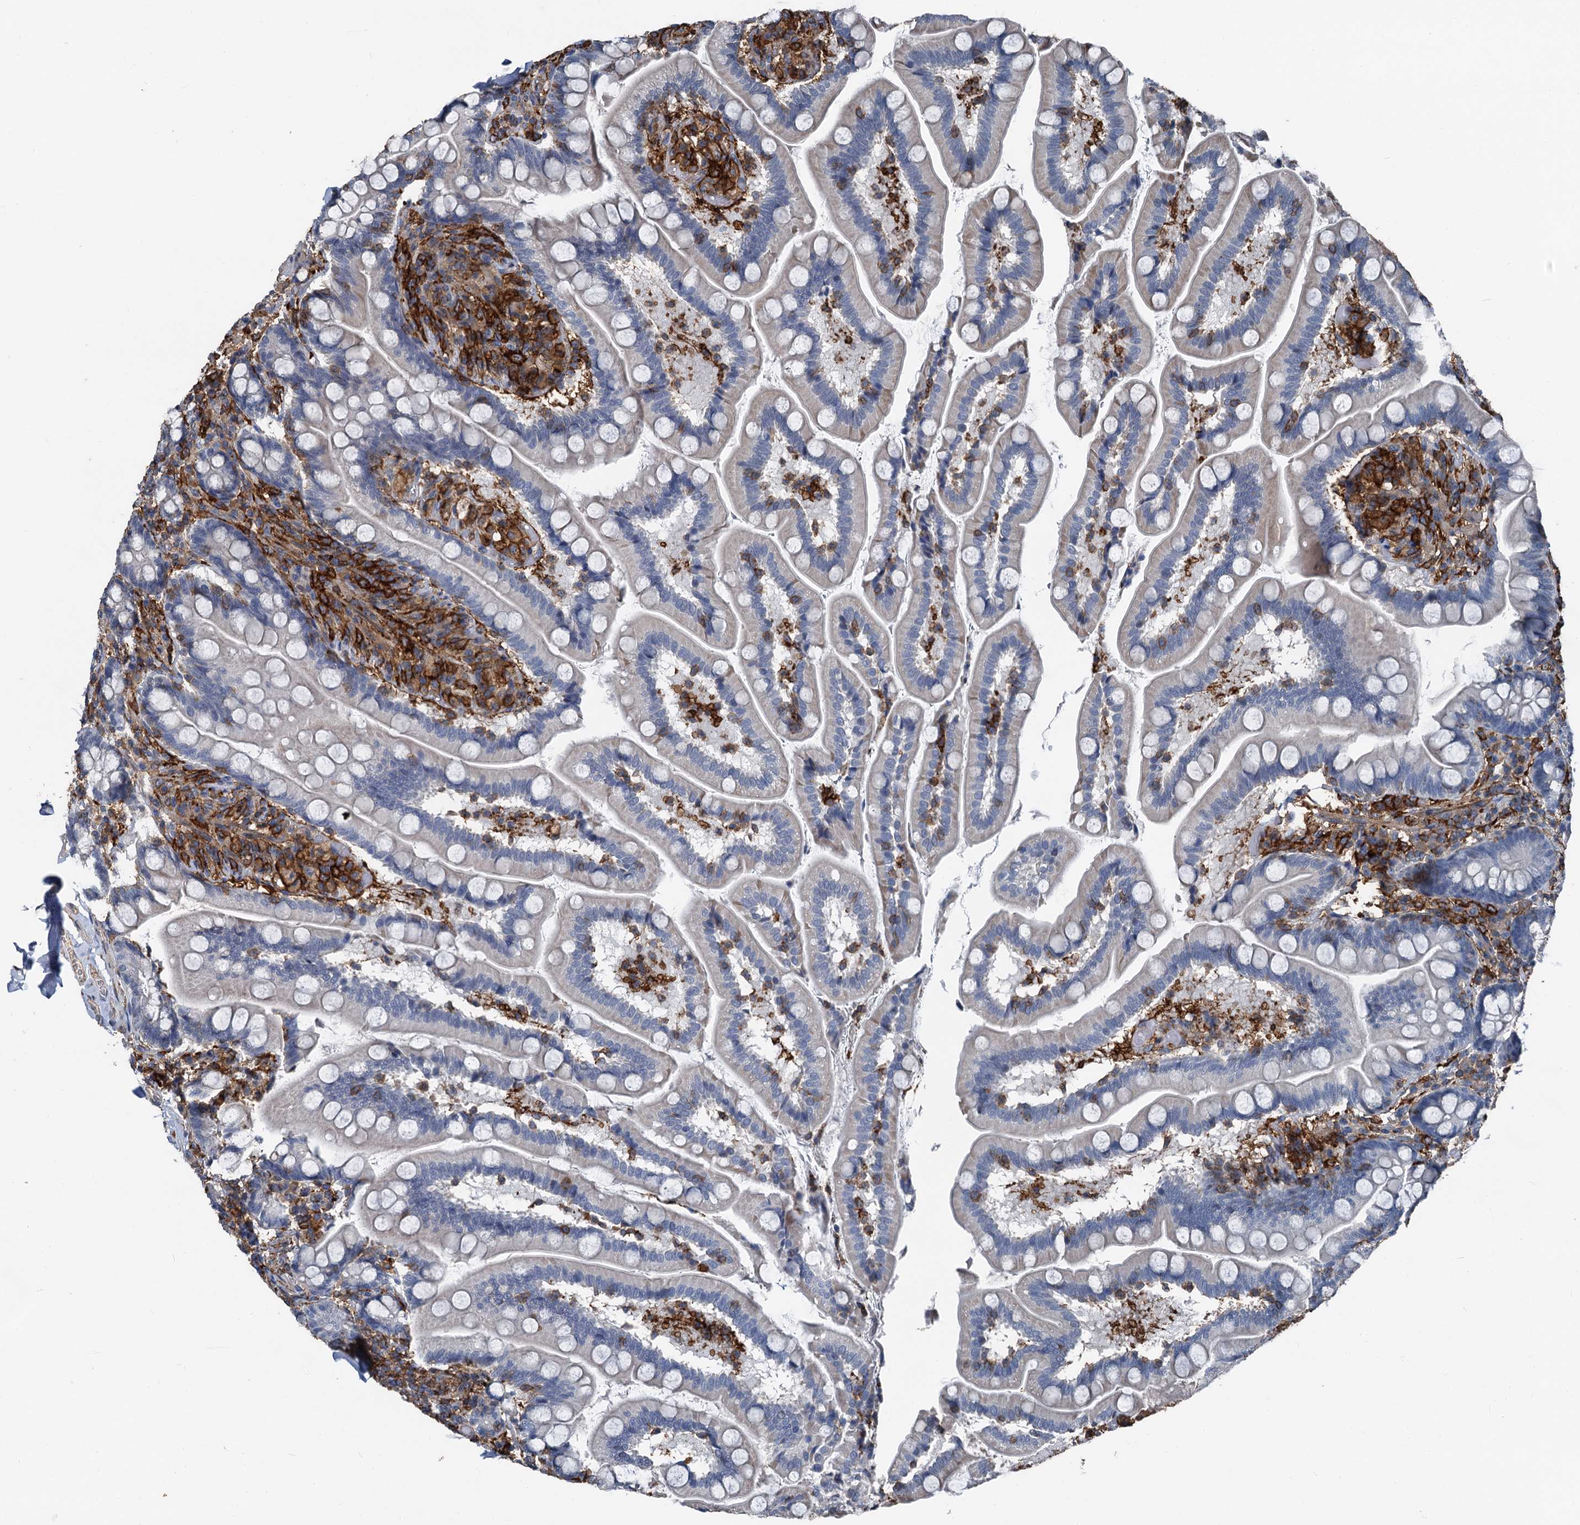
{"staining": {"intensity": "negative", "quantity": "none", "location": "none"}, "tissue": "small intestine", "cell_type": "Glandular cells", "image_type": "normal", "snomed": [{"axis": "morphology", "description": "Normal tissue, NOS"}, {"axis": "topography", "description": "Small intestine"}], "caption": "Immunohistochemistry (IHC) histopathology image of unremarkable small intestine: small intestine stained with DAB (3,3'-diaminobenzidine) demonstrates no significant protein expression in glandular cells.", "gene": "PLEKHO2", "patient": {"sex": "female", "age": 64}}